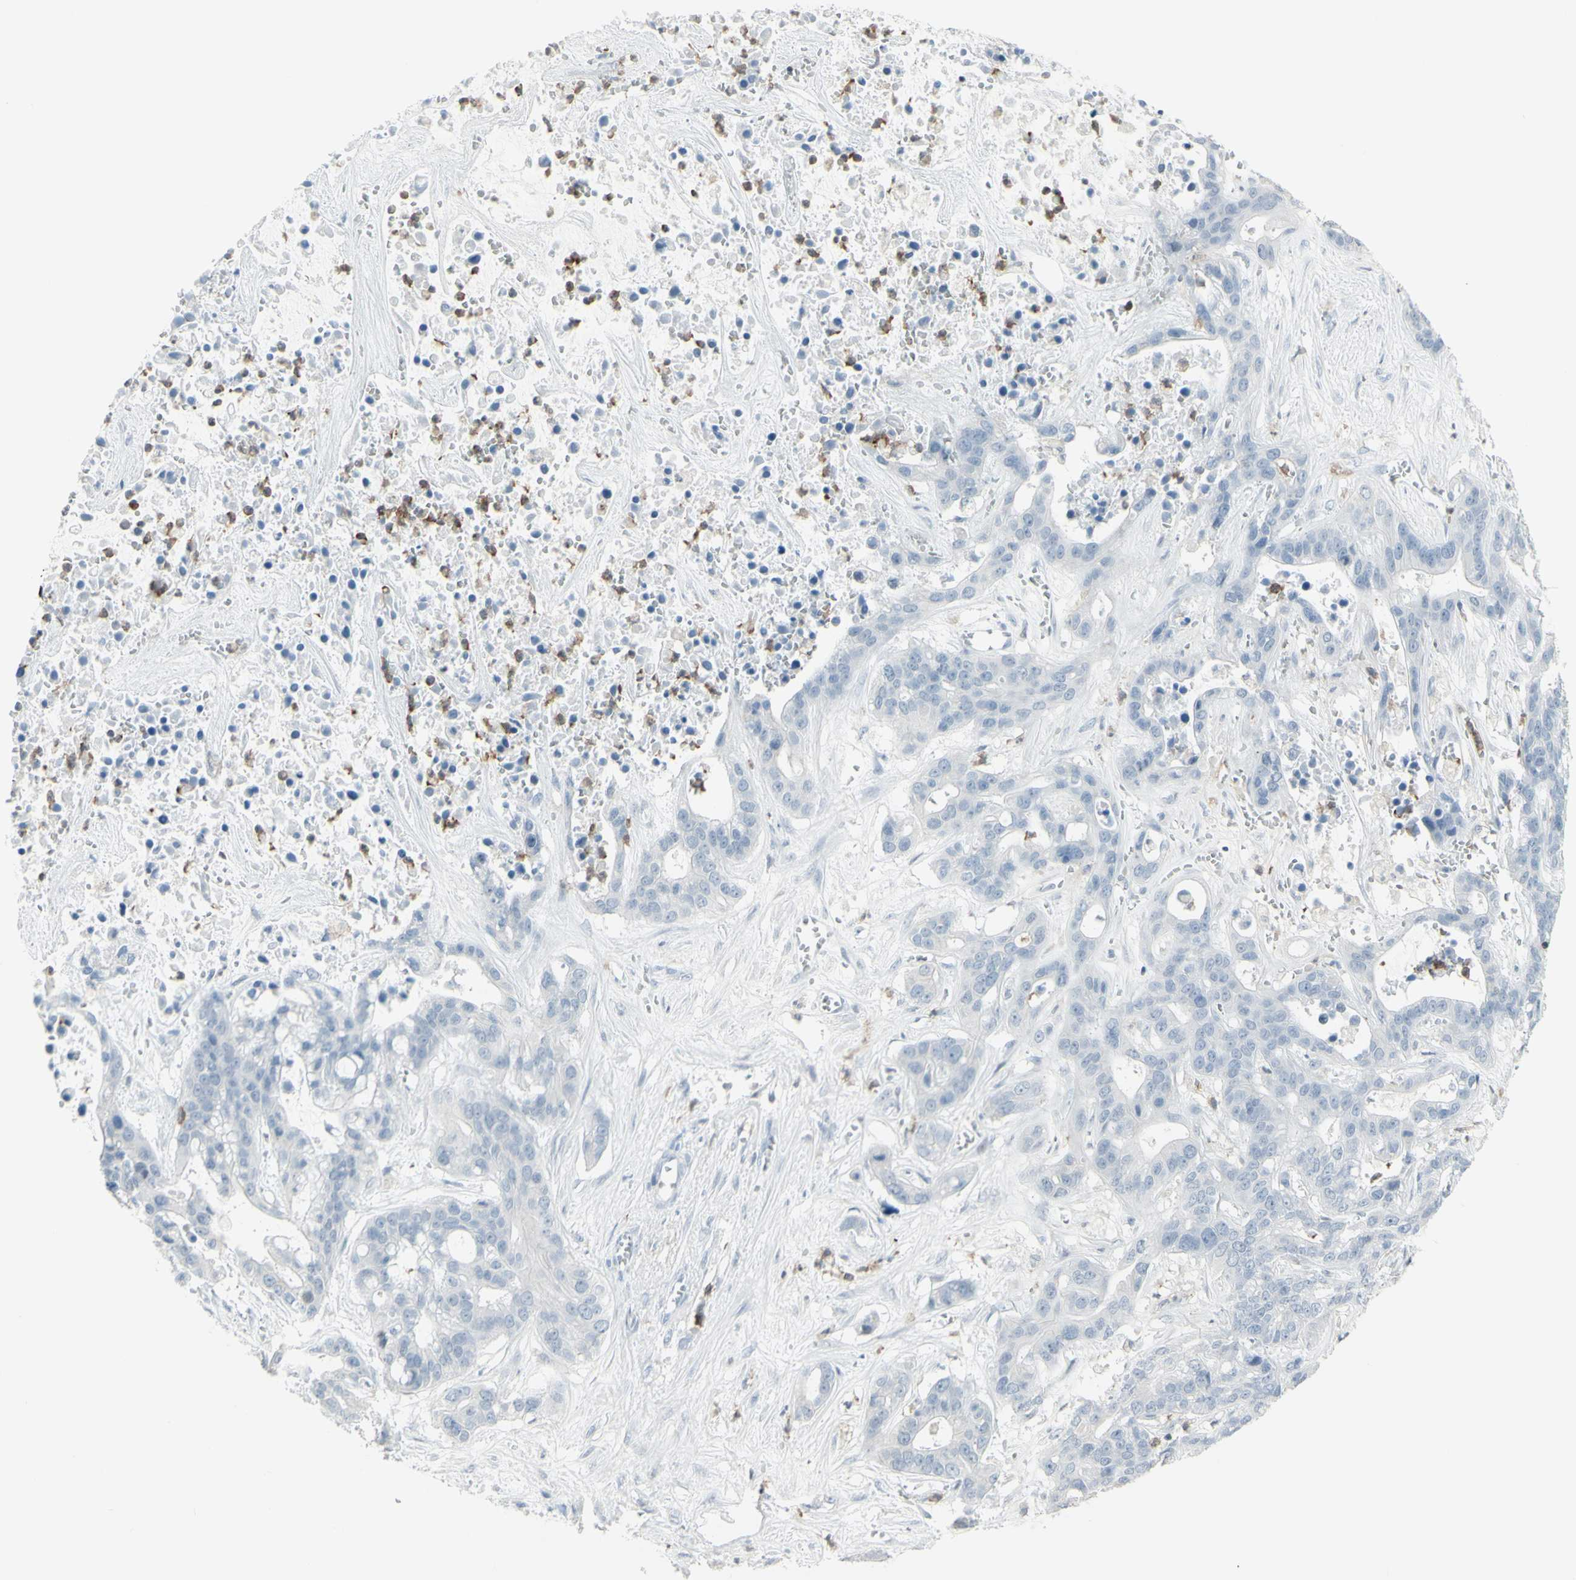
{"staining": {"intensity": "negative", "quantity": "none", "location": "none"}, "tissue": "liver cancer", "cell_type": "Tumor cells", "image_type": "cancer", "snomed": [{"axis": "morphology", "description": "Cholangiocarcinoma"}, {"axis": "topography", "description": "Liver"}], "caption": "A micrograph of human liver cholangiocarcinoma is negative for staining in tumor cells.", "gene": "NRG1", "patient": {"sex": "female", "age": 65}}